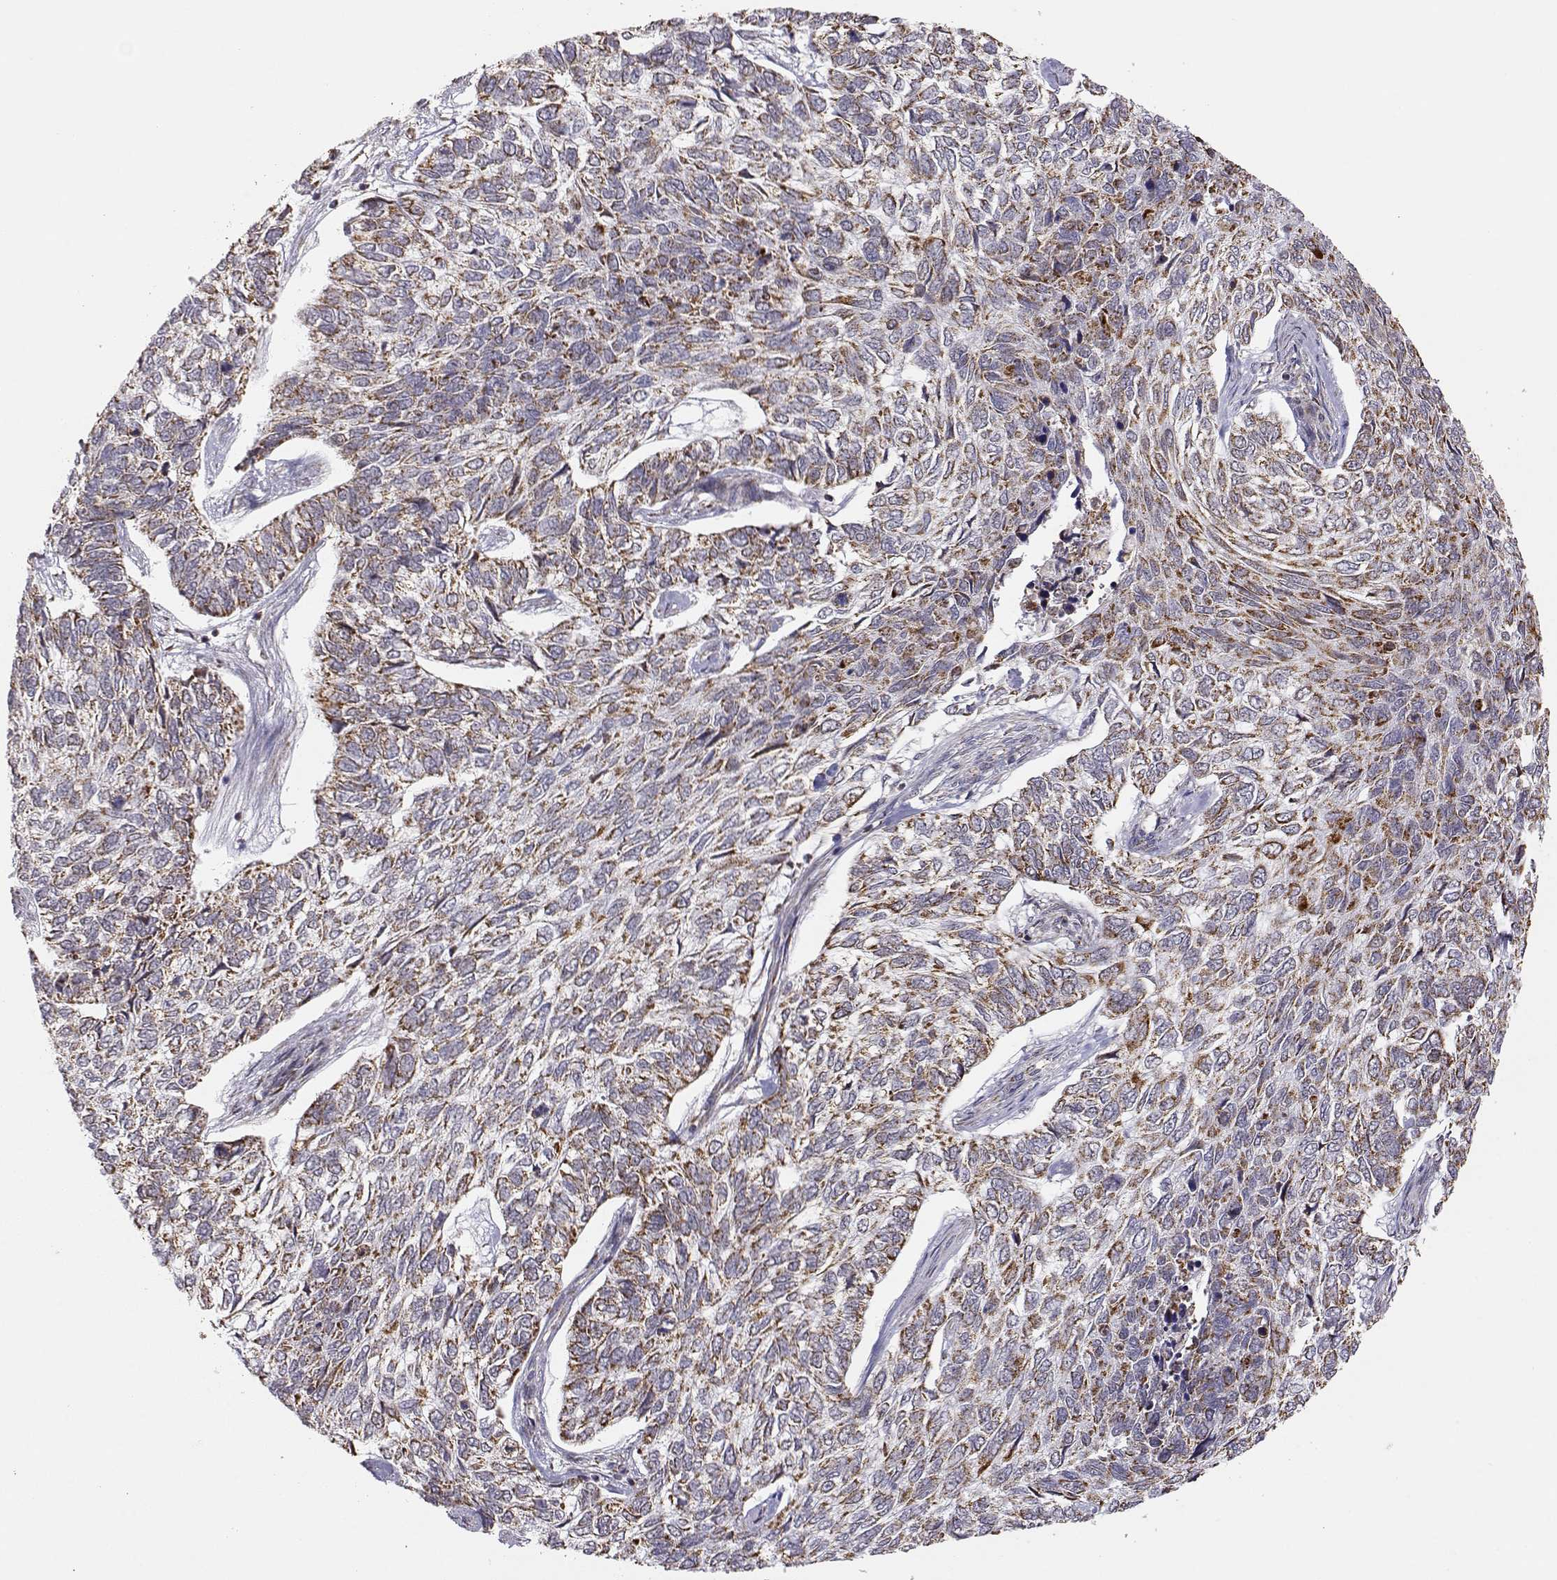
{"staining": {"intensity": "moderate", "quantity": ">75%", "location": "cytoplasmic/membranous"}, "tissue": "skin cancer", "cell_type": "Tumor cells", "image_type": "cancer", "snomed": [{"axis": "morphology", "description": "Basal cell carcinoma"}, {"axis": "topography", "description": "Skin"}], "caption": "IHC image of neoplastic tissue: skin basal cell carcinoma stained using IHC displays medium levels of moderate protein expression localized specifically in the cytoplasmic/membranous of tumor cells, appearing as a cytoplasmic/membranous brown color.", "gene": "EXOG", "patient": {"sex": "female", "age": 65}}